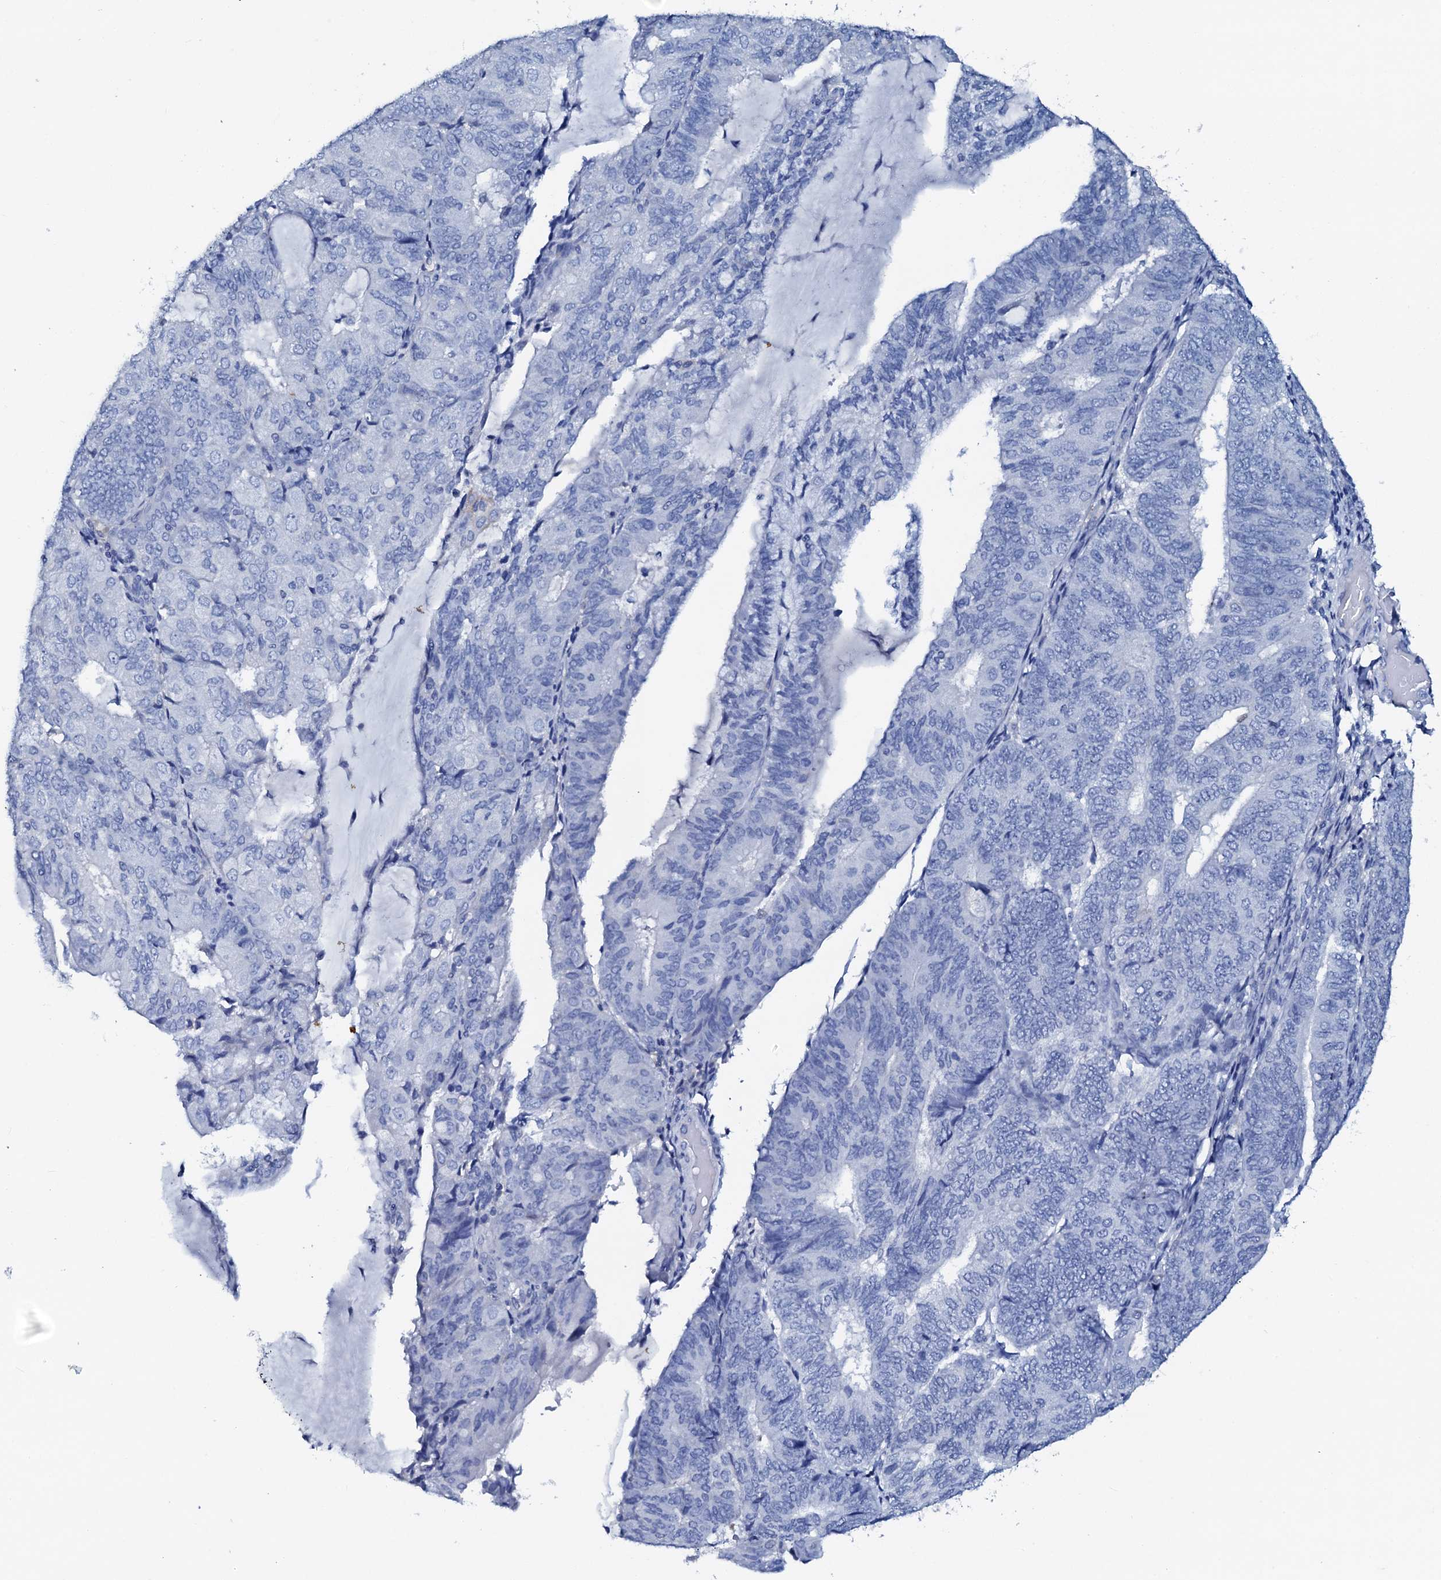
{"staining": {"intensity": "negative", "quantity": "none", "location": "none"}, "tissue": "endometrial cancer", "cell_type": "Tumor cells", "image_type": "cancer", "snomed": [{"axis": "morphology", "description": "Adenocarcinoma, NOS"}, {"axis": "topography", "description": "Endometrium"}], "caption": "Tumor cells are negative for brown protein staining in adenocarcinoma (endometrial).", "gene": "AMER2", "patient": {"sex": "female", "age": 81}}